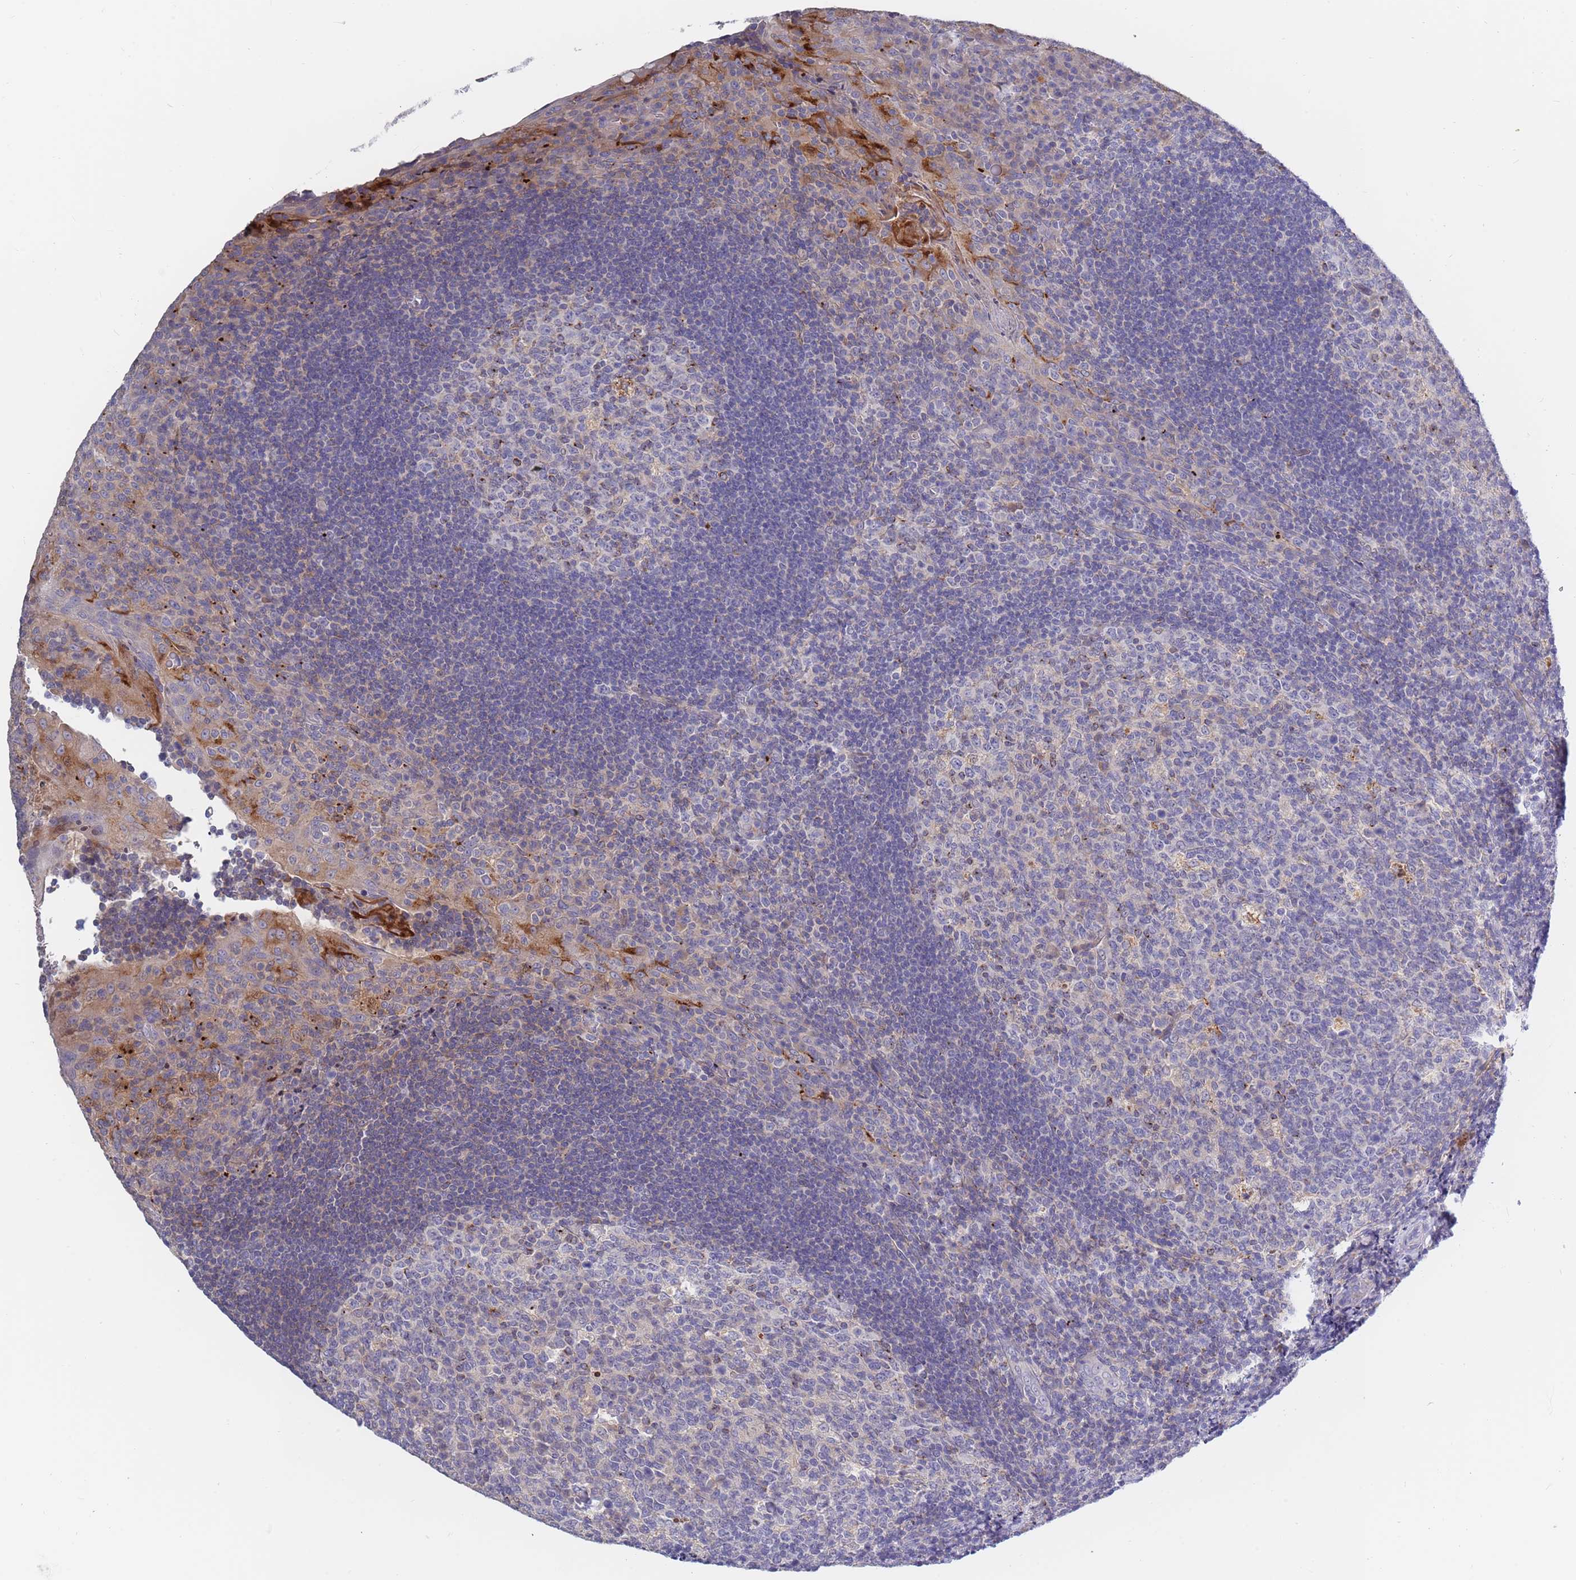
{"staining": {"intensity": "strong", "quantity": "<25%", "location": "cytoplasmic/membranous"}, "tissue": "tonsil", "cell_type": "Germinal center cells", "image_type": "normal", "snomed": [{"axis": "morphology", "description": "Normal tissue, NOS"}, {"axis": "topography", "description": "Tonsil"}], "caption": "This image shows immunohistochemistry staining of normal human tonsil, with medium strong cytoplasmic/membranous expression in about <25% of germinal center cells.", "gene": "BORCS5", "patient": {"sex": "male", "age": 17}}